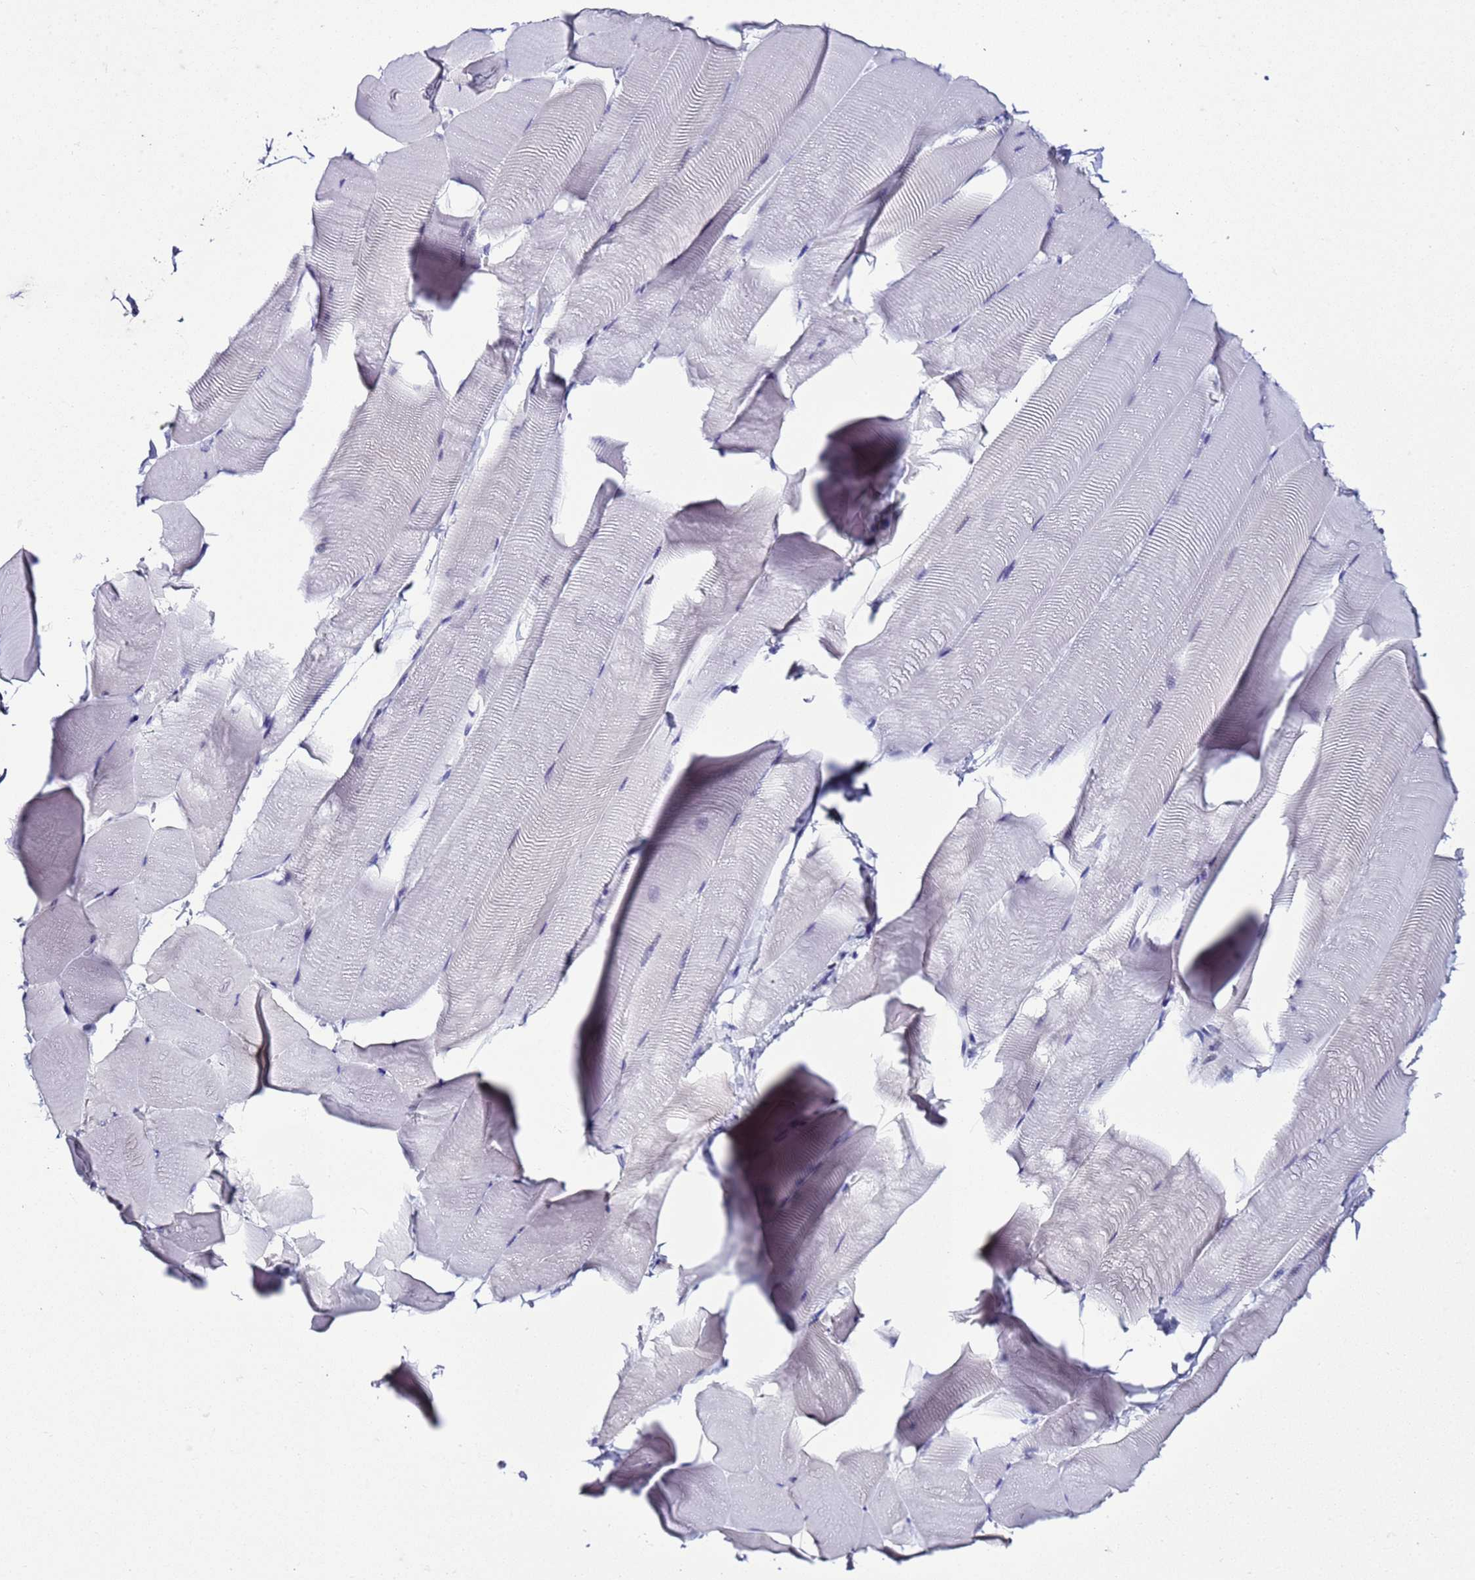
{"staining": {"intensity": "negative", "quantity": "none", "location": "none"}, "tissue": "skeletal muscle", "cell_type": "Myocytes", "image_type": "normal", "snomed": [{"axis": "morphology", "description": "Normal tissue, NOS"}, {"axis": "topography", "description": "Skeletal muscle"}], "caption": "Skeletal muscle stained for a protein using immunohistochemistry (IHC) reveals no positivity myocytes.", "gene": "BCL7A", "patient": {"sex": "male", "age": 25}}